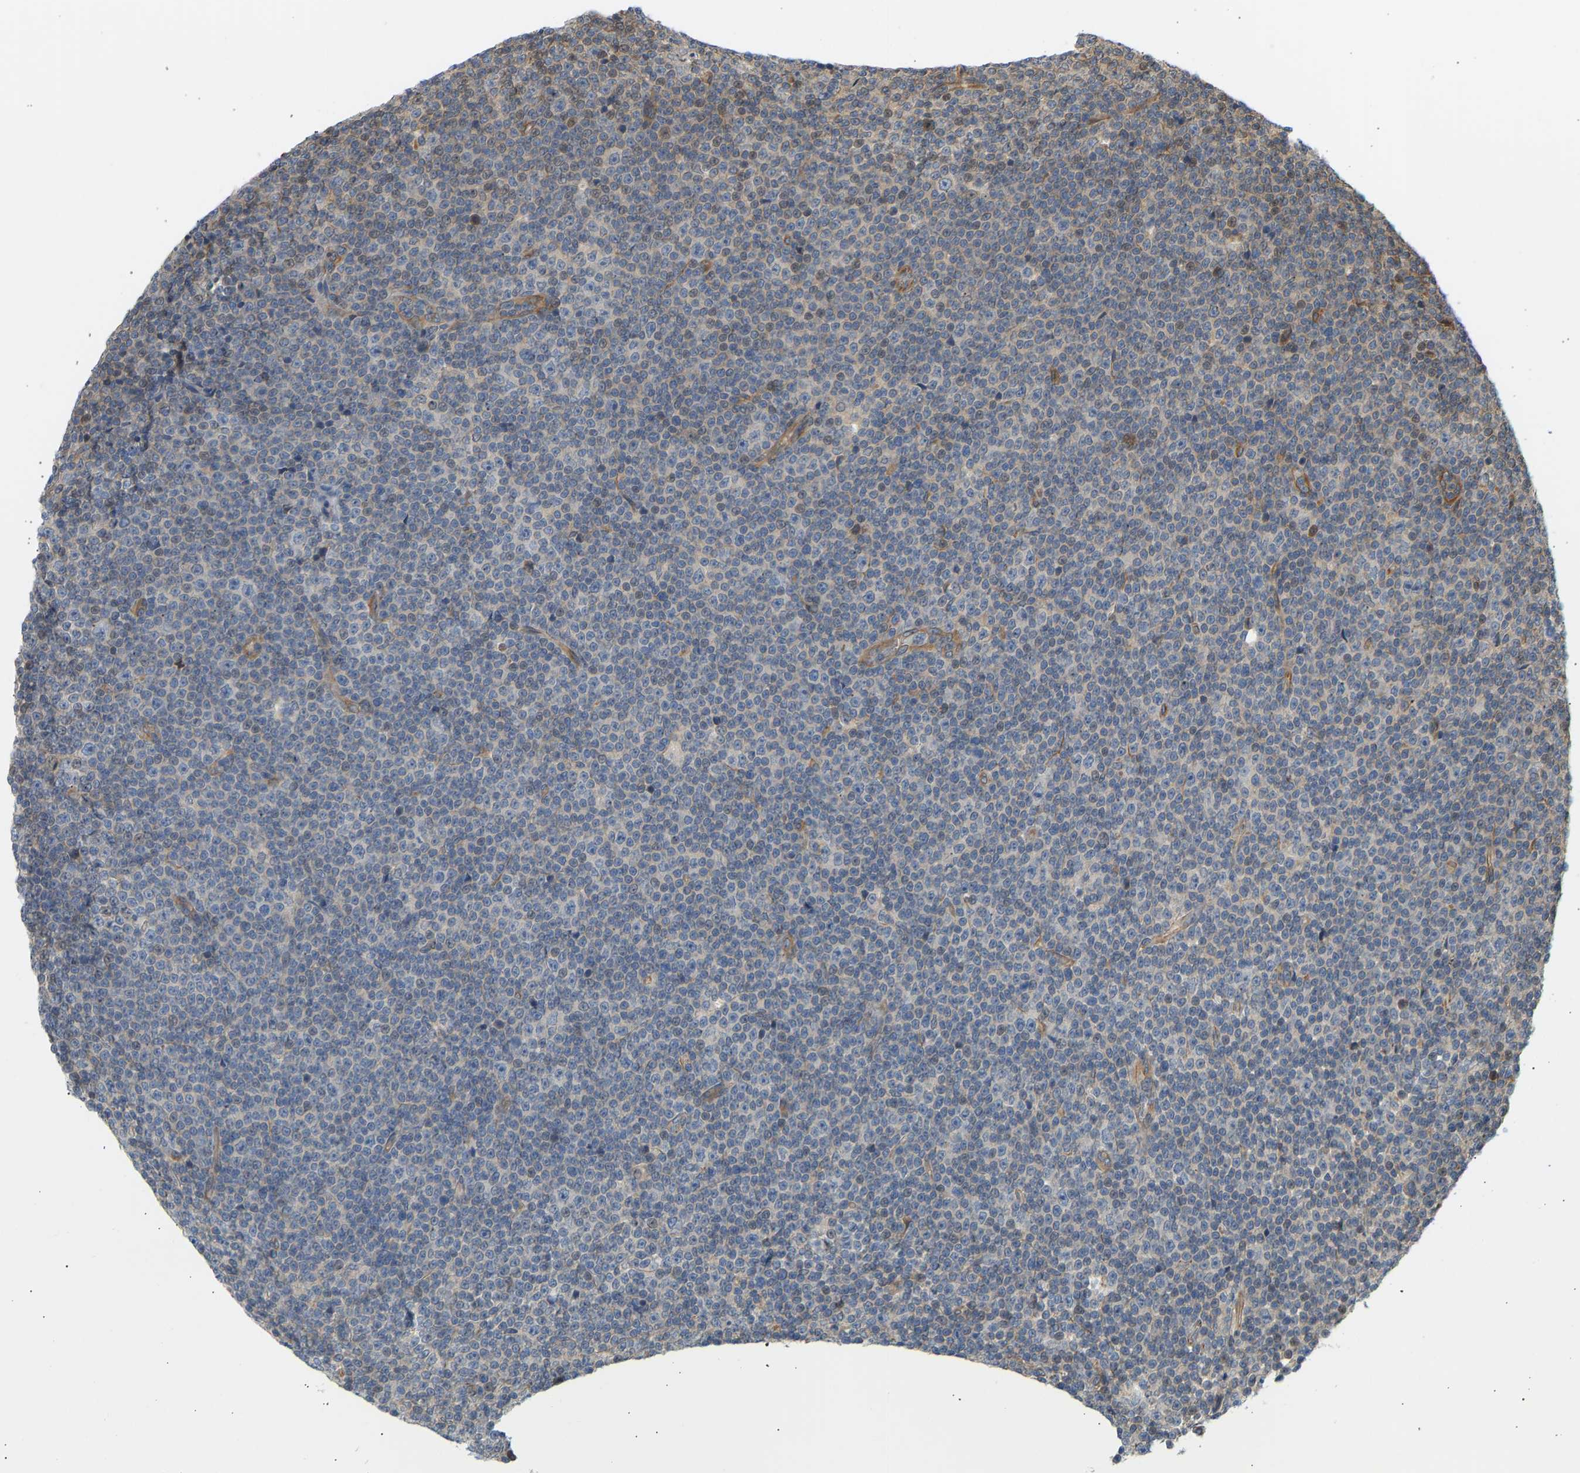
{"staining": {"intensity": "moderate", "quantity": "<25%", "location": "cytoplasmic/membranous,nuclear"}, "tissue": "lymphoma", "cell_type": "Tumor cells", "image_type": "cancer", "snomed": [{"axis": "morphology", "description": "Malignant lymphoma, non-Hodgkin's type, Low grade"}, {"axis": "topography", "description": "Lymph node"}], "caption": "About <25% of tumor cells in human lymphoma display moderate cytoplasmic/membranous and nuclear protein expression as visualized by brown immunohistochemical staining.", "gene": "CEP57", "patient": {"sex": "female", "age": 67}}